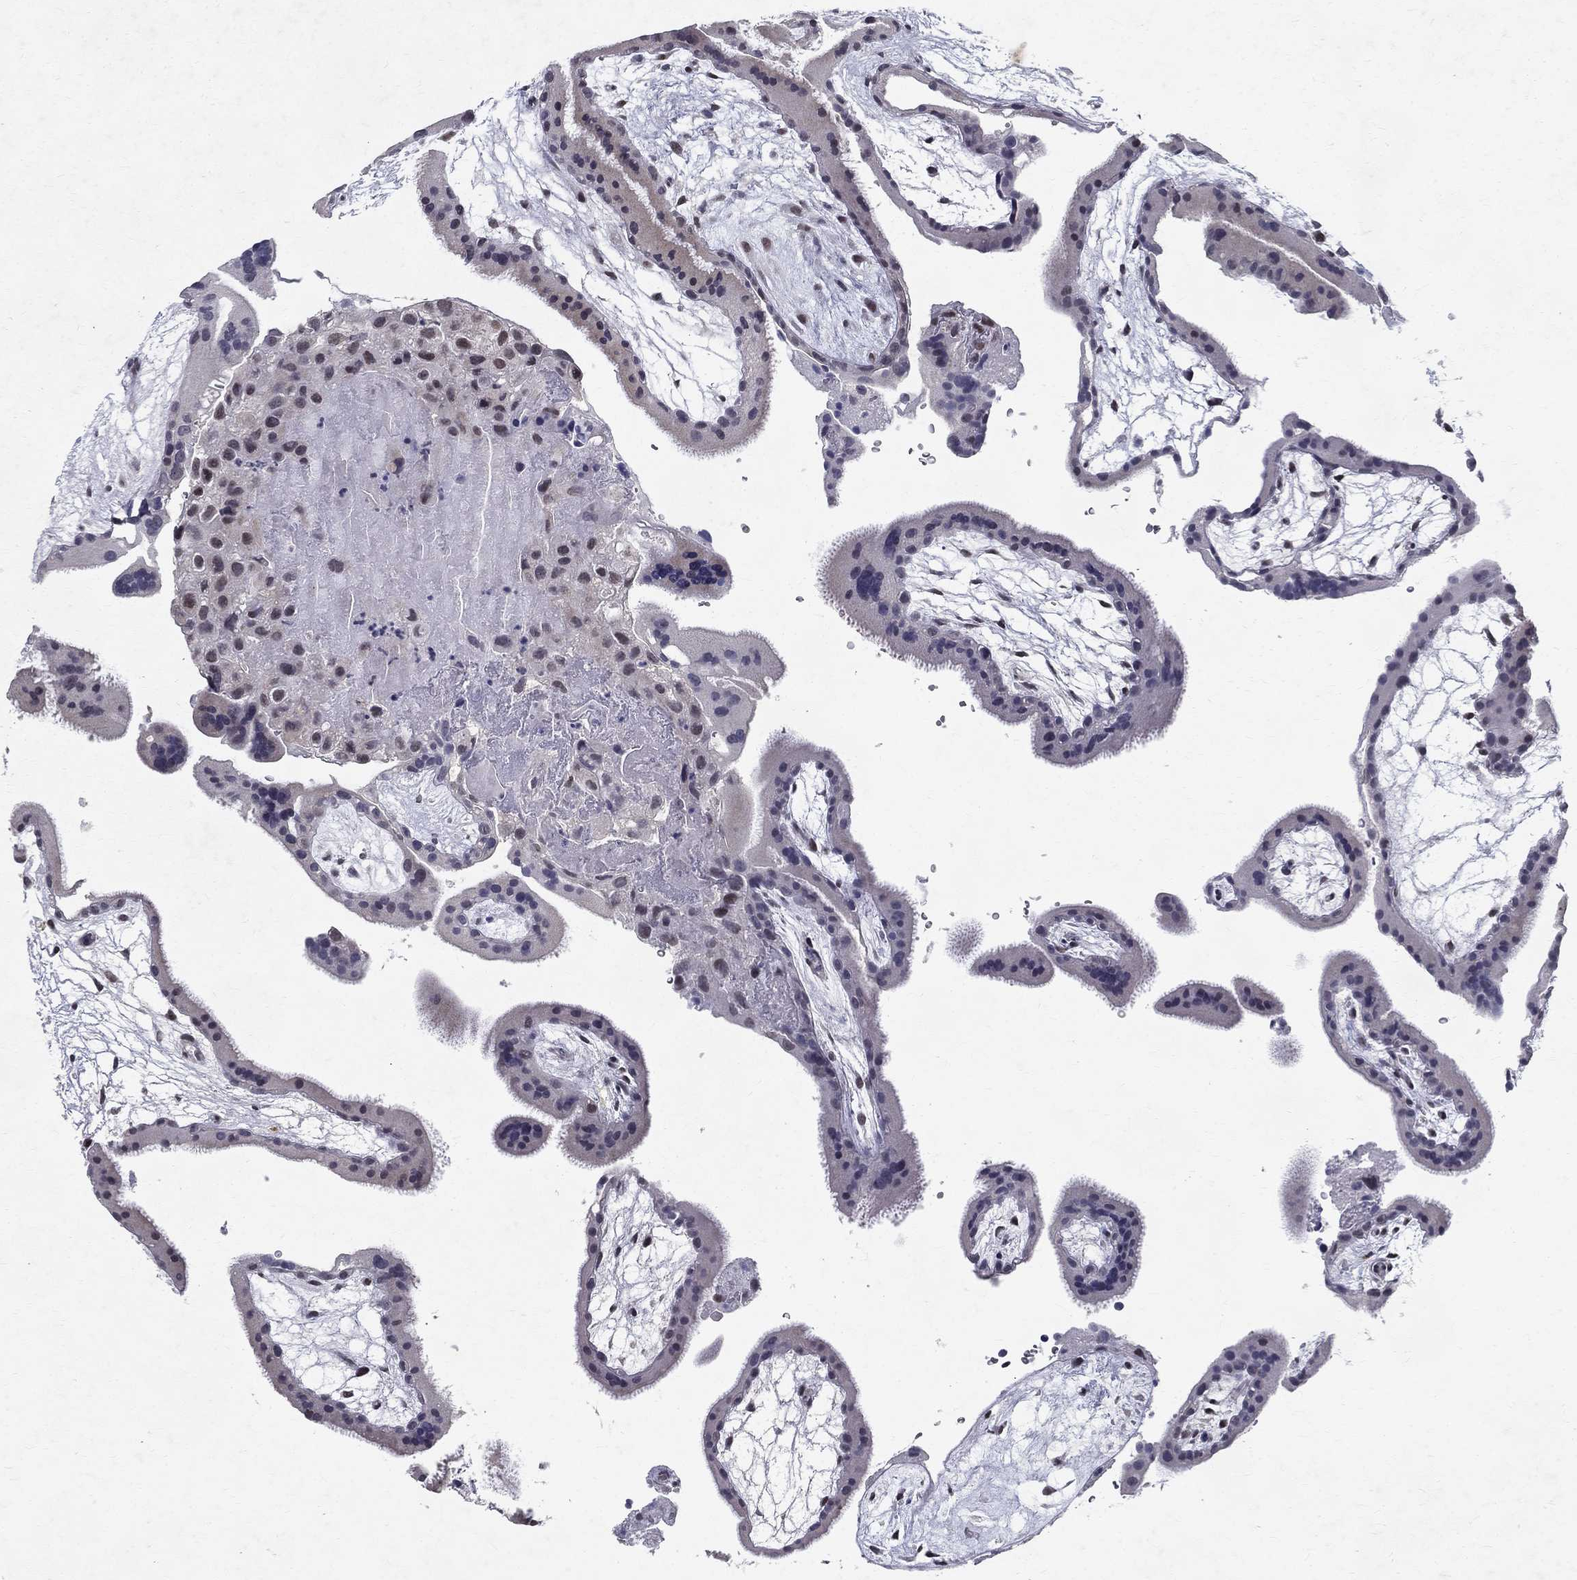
{"staining": {"intensity": "weak", "quantity": "<25%", "location": "nuclear"}, "tissue": "placenta", "cell_type": "Decidual cells", "image_type": "normal", "snomed": [{"axis": "morphology", "description": "Normal tissue, NOS"}, {"axis": "topography", "description": "Placenta"}], "caption": "IHC of benign placenta exhibits no expression in decidual cells. (DAB IHC, high magnification).", "gene": "RBFOX1", "patient": {"sex": "female", "age": 19}}